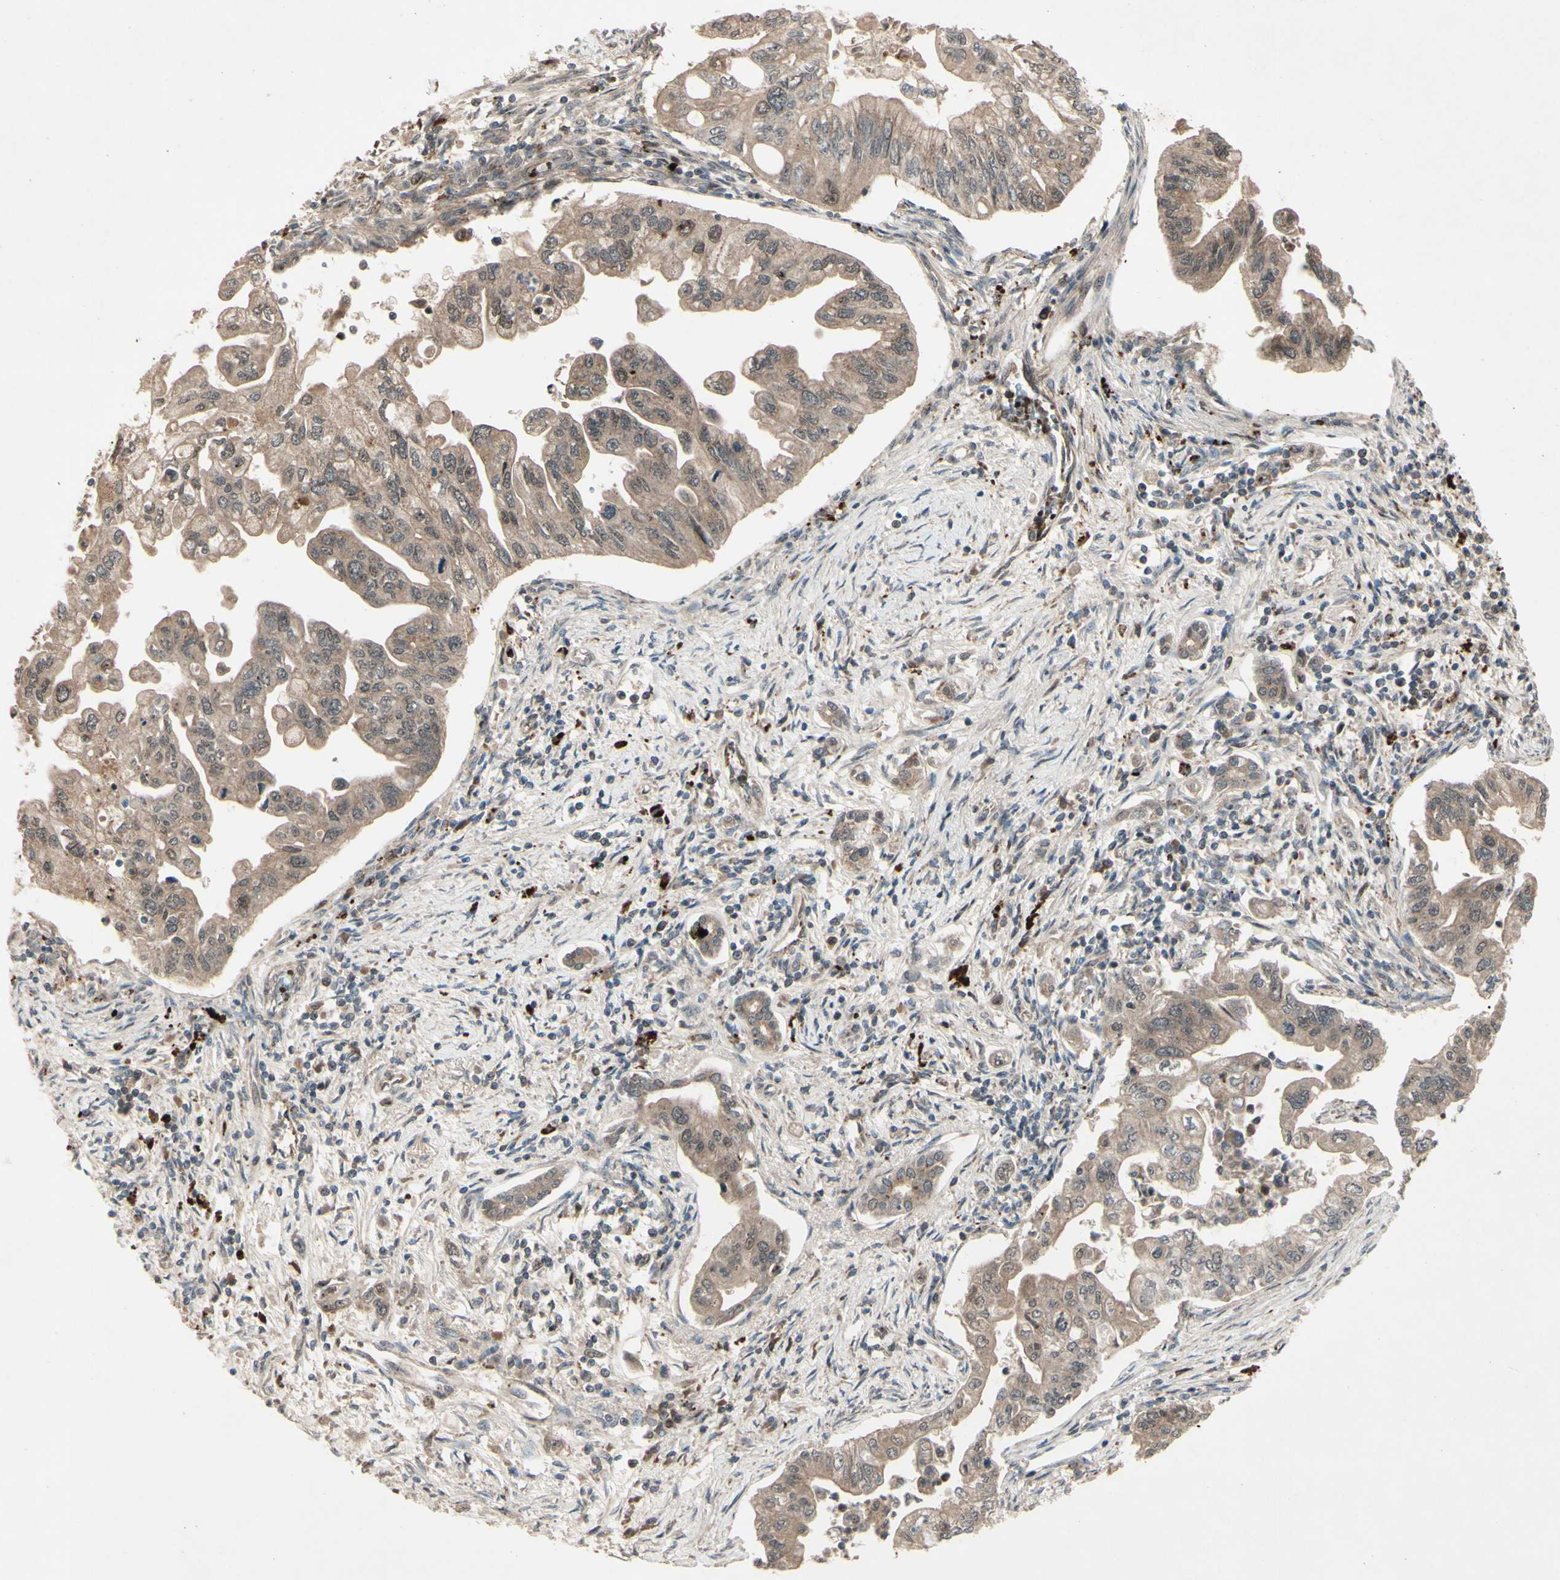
{"staining": {"intensity": "weak", "quantity": ">75%", "location": "cytoplasmic/membranous"}, "tissue": "pancreatic cancer", "cell_type": "Tumor cells", "image_type": "cancer", "snomed": [{"axis": "morphology", "description": "Normal tissue, NOS"}, {"axis": "topography", "description": "Pancreas"}], "caption": "Weak cytoplasmic/membranous staining for a protein is identified in about >75% of tumor cells of pancreatic cancer using IHC.", "gene": "MLF2", "patient": {"sex": "male", "age": 42}}